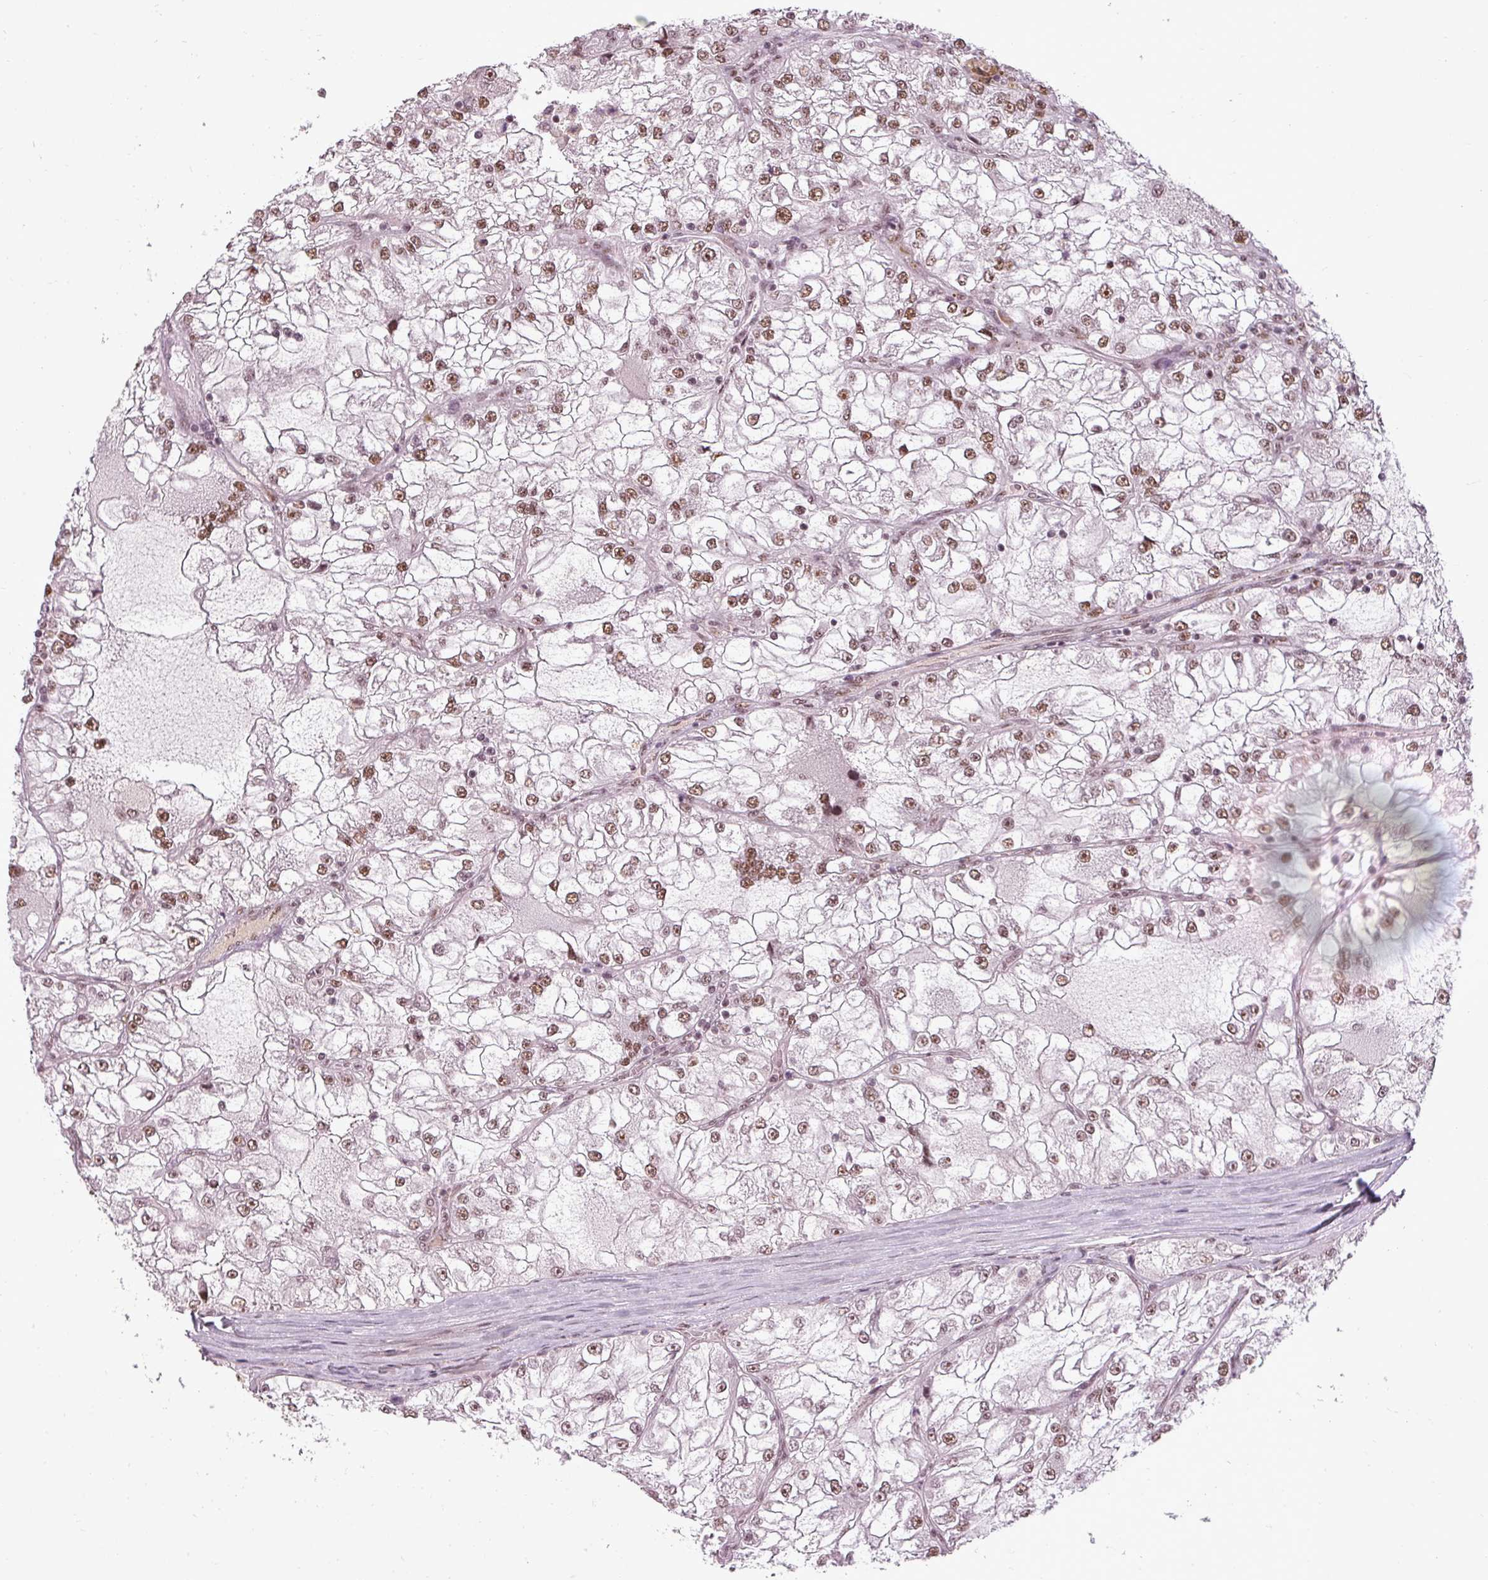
{"staining": {"intensity": "moderate", "quantity": ">75%", "location": "nuclear"}, "tissue": "renal cancer", "cell_type": "Tumor cells", "image_type": "cancer", "snomed": [{"axis": "morphology", "description": "Adenocarcinoma, NOS"}, {"axis": "topography", "description": "Kidney"}], "caption": "Moderate nuclear protein staining is identified in about >75% of tumor cells in adenocarcinoma (renal). Nuclei are stained in blue.", "gene": "BCAS3", "patient": {"sex": "female", "age": 72}}